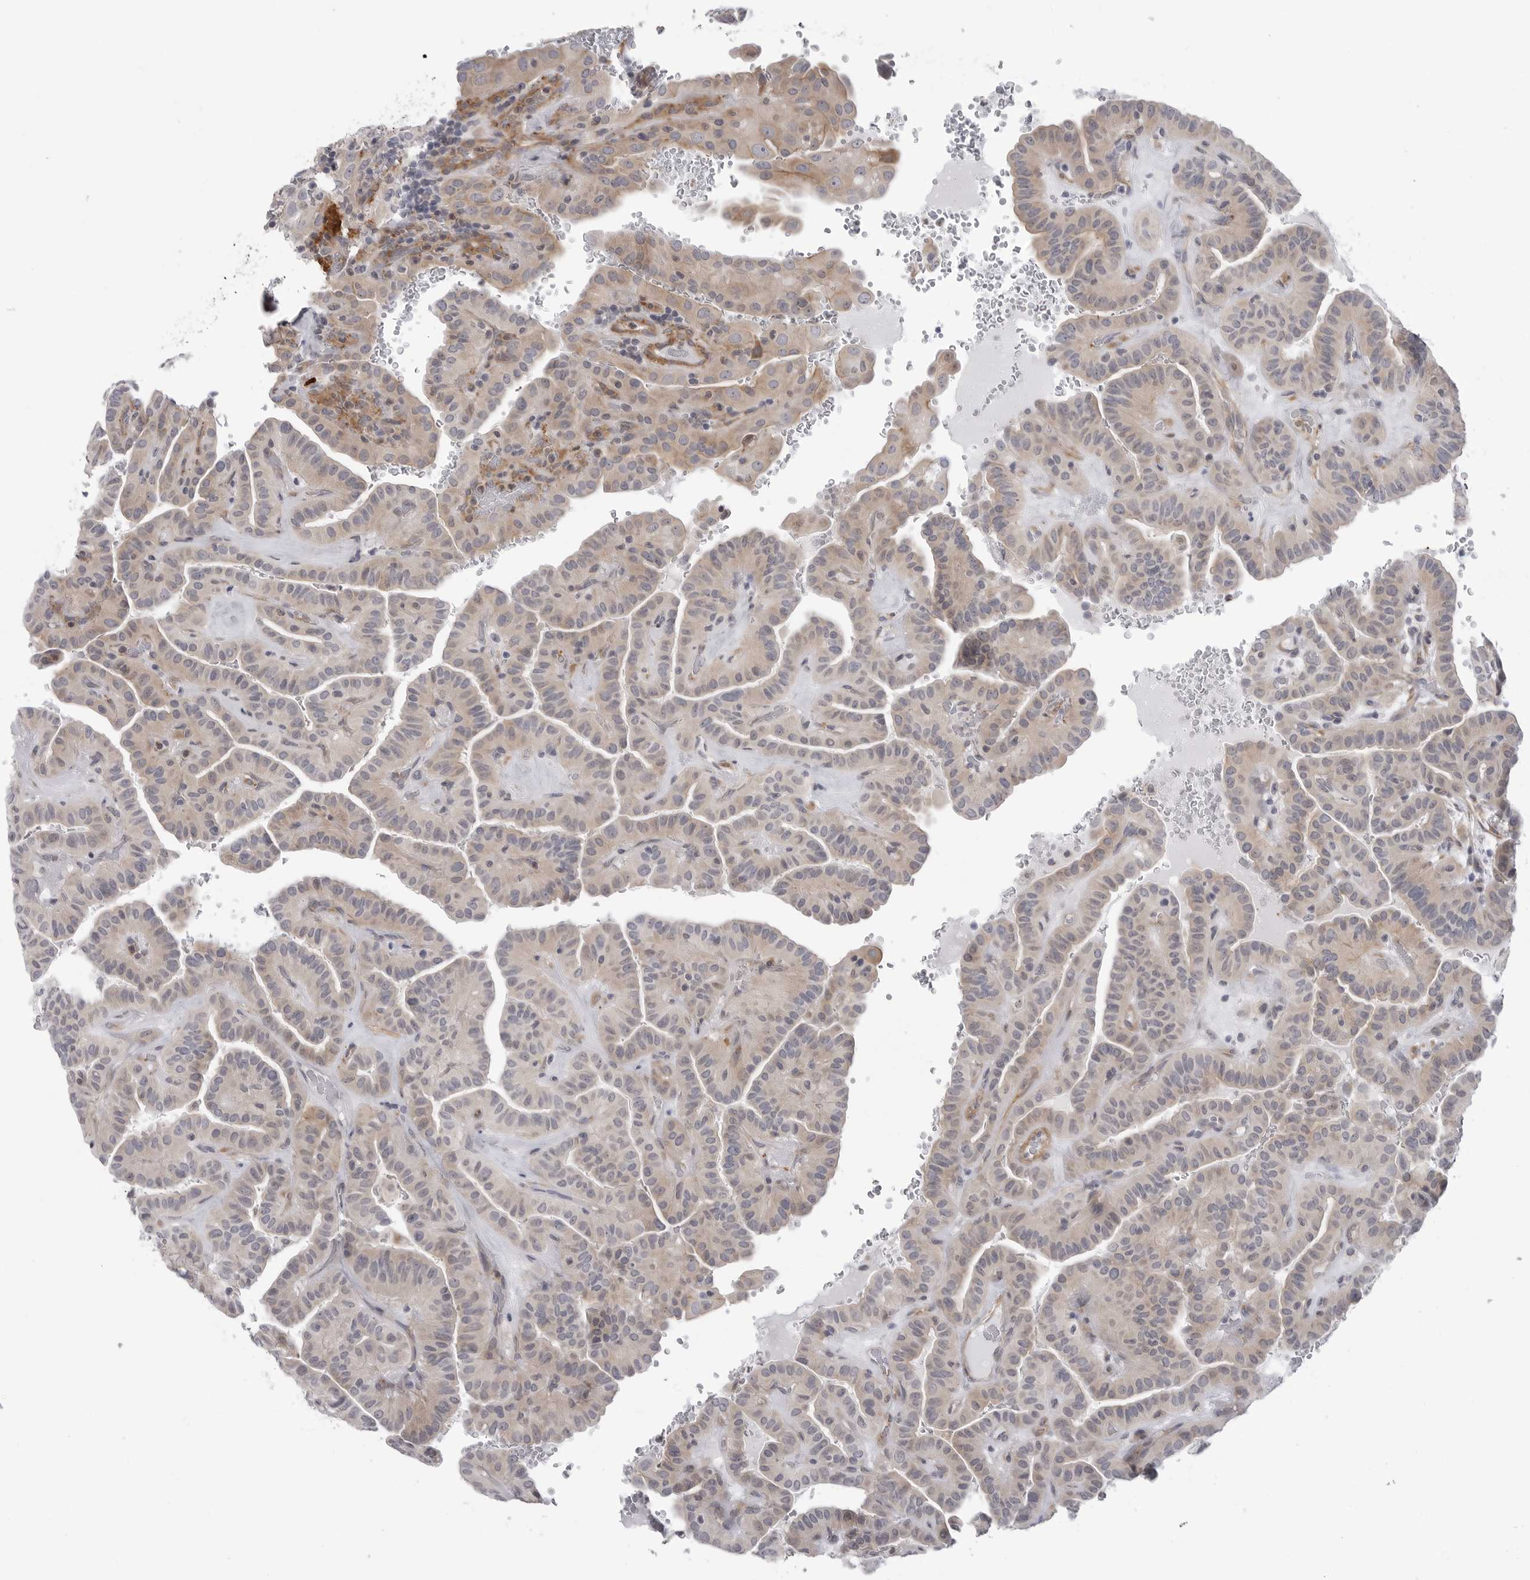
{"staining": {"intensity": "weak", "quantity": "<25%", "location": "cytoplasmic/membranous"}, "tissue": "thyroid cancer", "cell_type": "Tumor cells", "image_type": "cancer", "snomed": [{"axis": "morphology", "description": "Papillary adenocarcinoma, NOS"}, {"axis": "topography", "description": "Thyroid gland"}], "caption": "The histopathology image exhibits no staining of tumor cells in thyroid cancer (papillary adenocarcinoma).", "gene": "SCP2", "patient": {"sex": "male", "age": 77}}